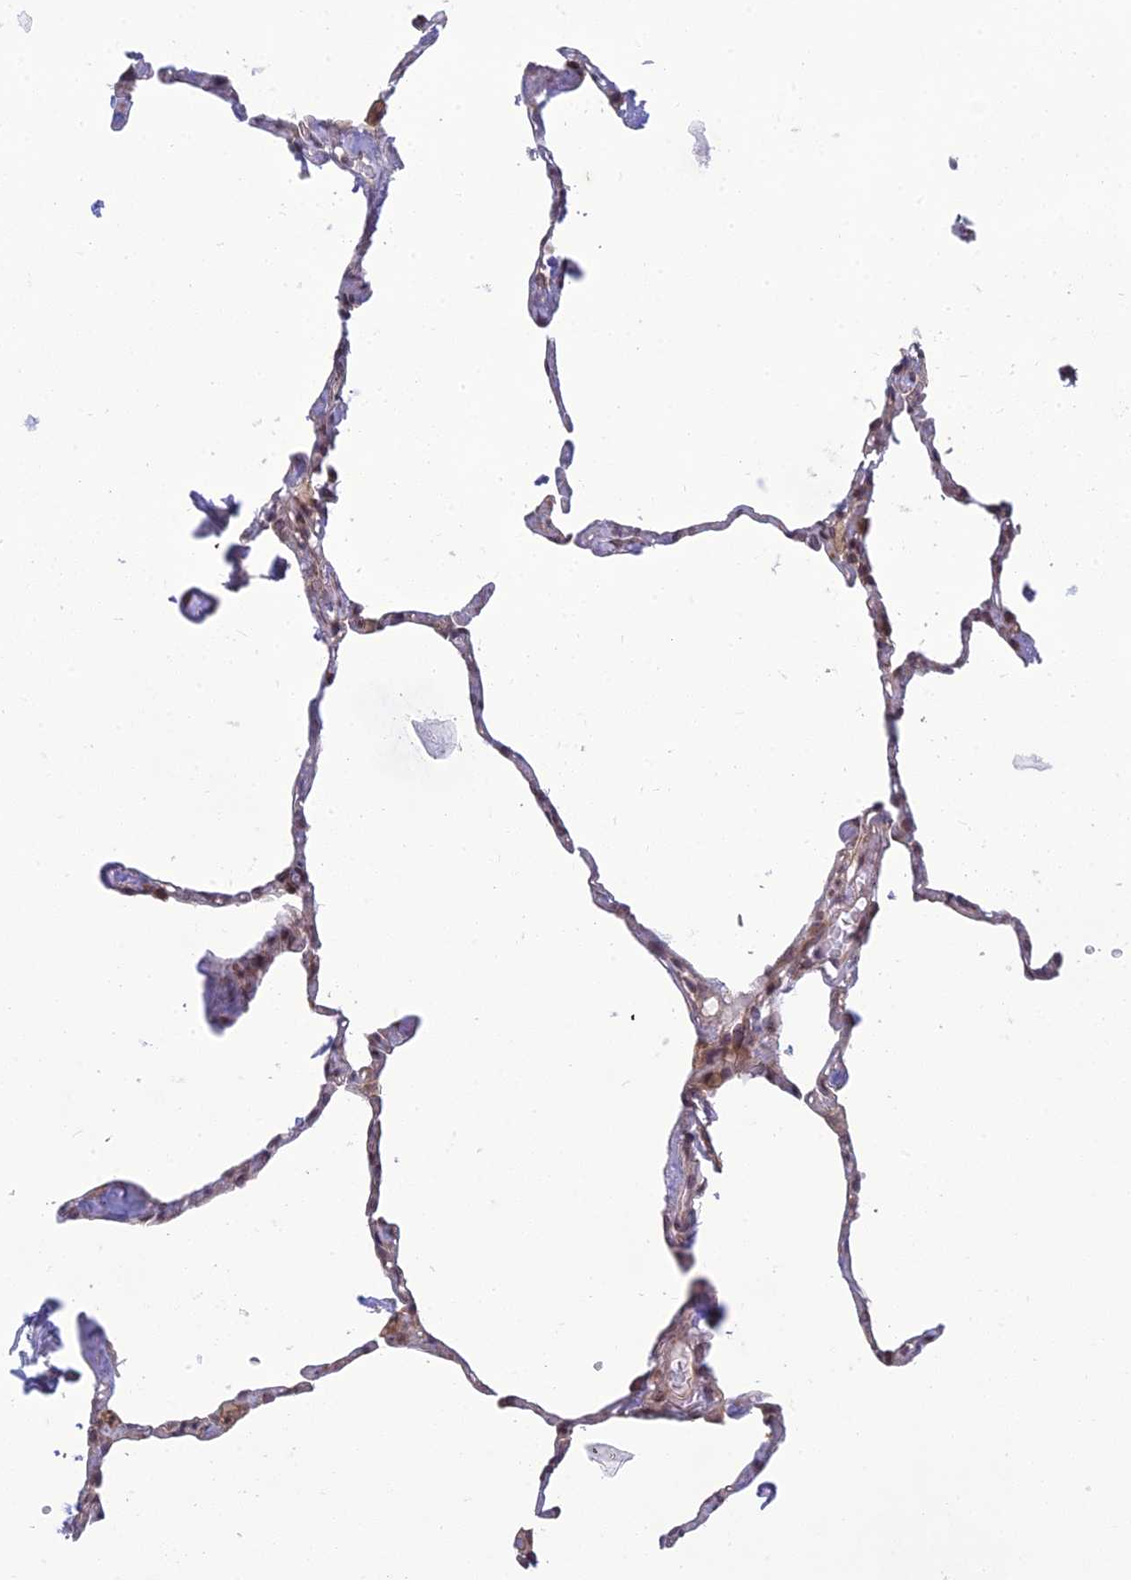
{"staining": {"intensity": "negative", "quantity": "none", "location": "none"}, "tissue": "lung", "cell_type": "Alveolar cells", "image_type": "normal", "snomed": [{"axis": "morphology", "description": "Normal tissue, NOS"}, {"axis": "topography", "description": "Lung"}], "caption": "This is a image of IHC staining of normal lung, which shows no expression in alveolar cells.", "gene": "DTX2", "patient": {"sex": "male", "age": 65}}